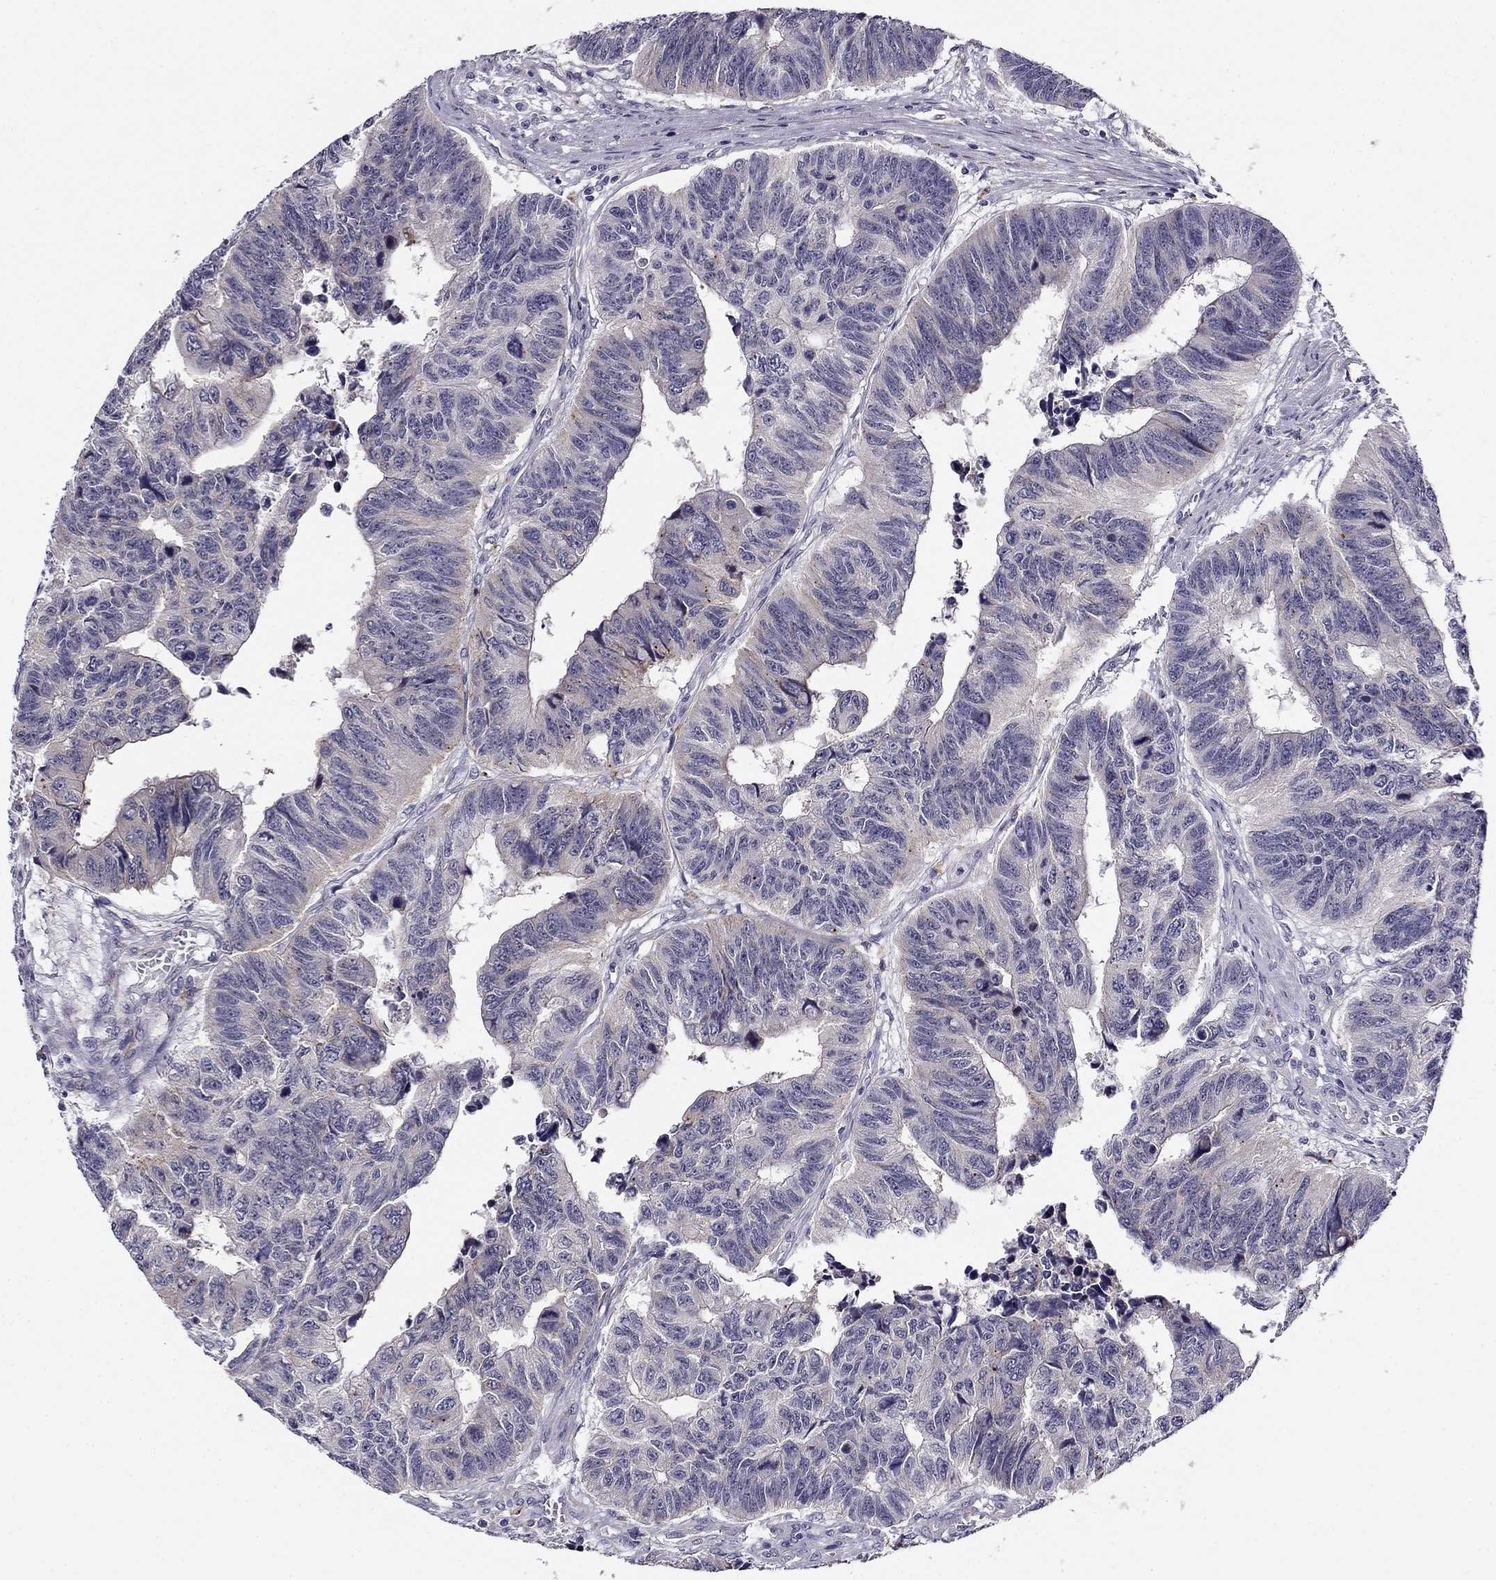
{"staining": {"intensity": "weak", "quantity": "<25%", "location": "cytoplasmic/membranous"}, "tissue": "colorectal cancer", "cell_type": "Tumor cells", "image_type": "cancer", "snomed": [{"axis": "morphology", "description": "Adenocarcinoma, NOS"}, {"axis": "topography", "description": "Rectum"}], "caption": "DAB immunohistochemical staining of colorectal cancer reveals no significant positivity in tumor cells.", "gene": "CNR1", "patient": {"sex": "female", "age": 85}}